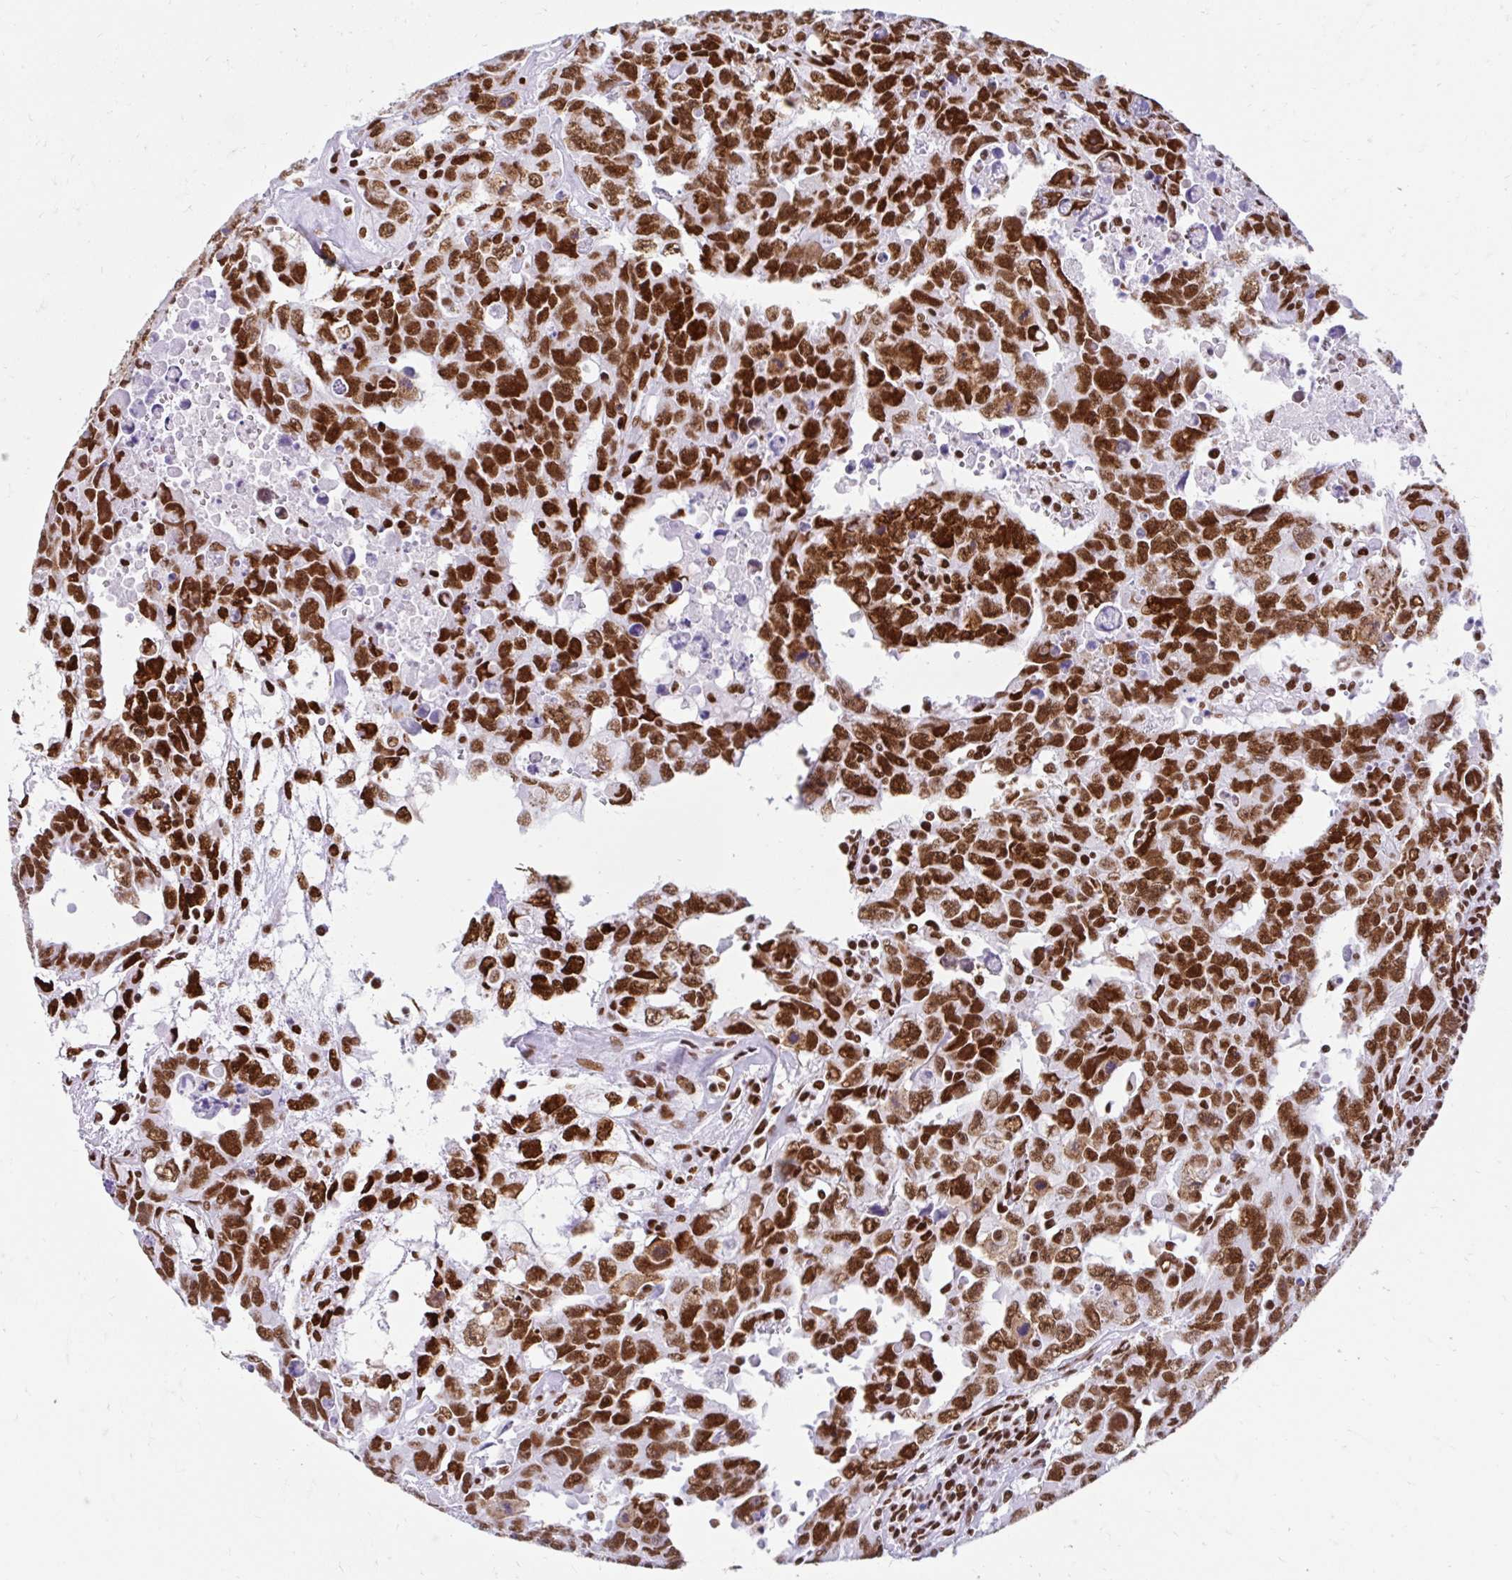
{"staining": {"intensity": "strong", "quantity": ">75%", "location": "nuclear"}, "tissue": "testis cancer", "cell_type": "Tumor cells", "image_type": "cancer", "snomed": [{"axis": "morphology", "description": "Carcinoma, Embryonal, NOS"}, {"axis": "topography", "description": "Testis"}], "caption": "Protein analysis of testis cancer (embryonal carcinoma) tissue demonstrates strong nuclear positivity in about >75% of tumor cells.", "gene": "KHDRBS1", "patient": {"sex": "male", "age": 24}}